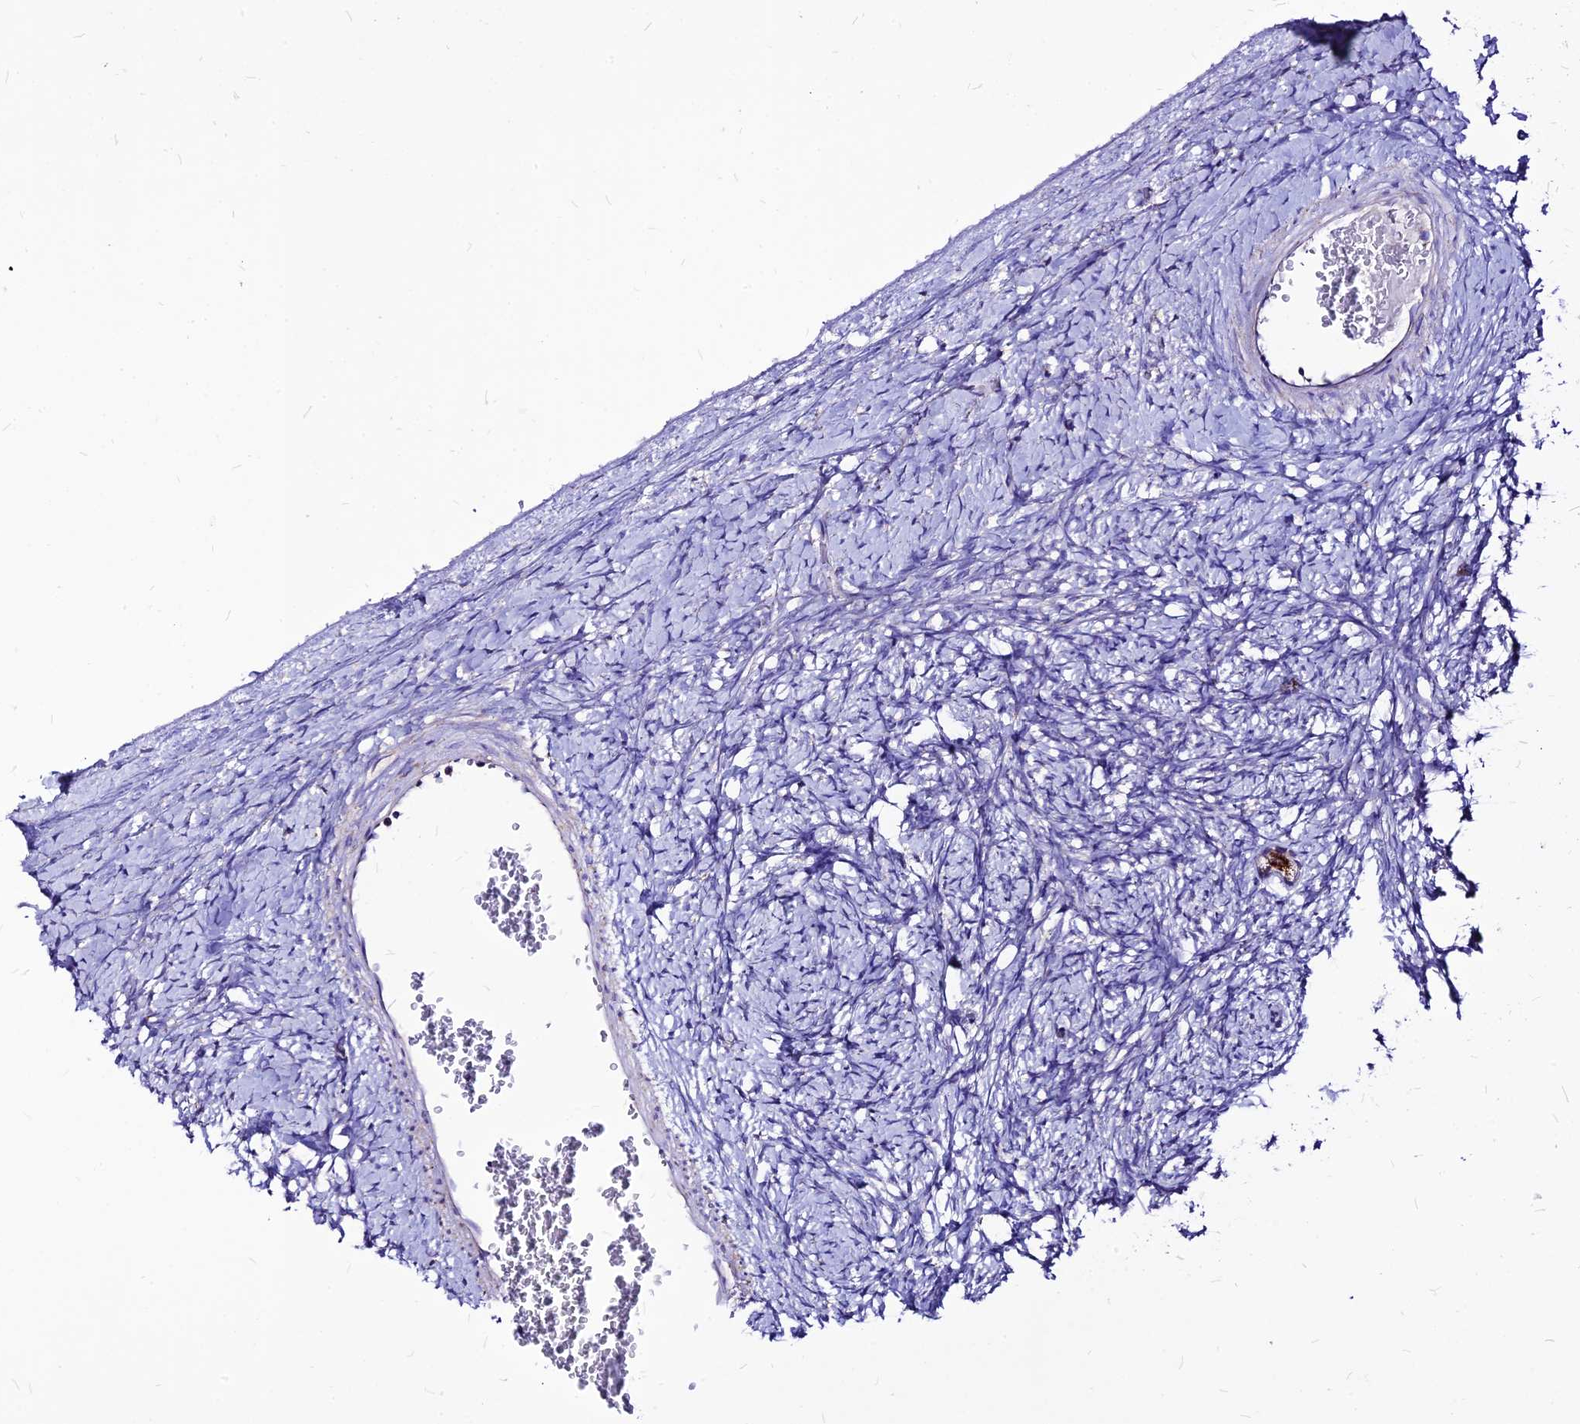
{"staining": {"intensity": "strong", "quantity": ">75%", "location": "cytoplasmic/membranous"}, "tissue": "ovary", "cell_type": "Follicle cells", "image_type": "normal", "snomed": [{"axis": "morphology", "description": "Normal tissue, NOS"}, {"axis": "morphology", "description": "Developmental malformation"}, {"axis": "topography", "description": "Ovary"}], "caption": "This is an image of immunohistochemistry (IHC) staining of unremarkable ovary, which shows strong expression in the cytoplasmic/membranous of follicle cells.", "gene": "ECI1", "patient": {"sex": "female", "age": 39}}